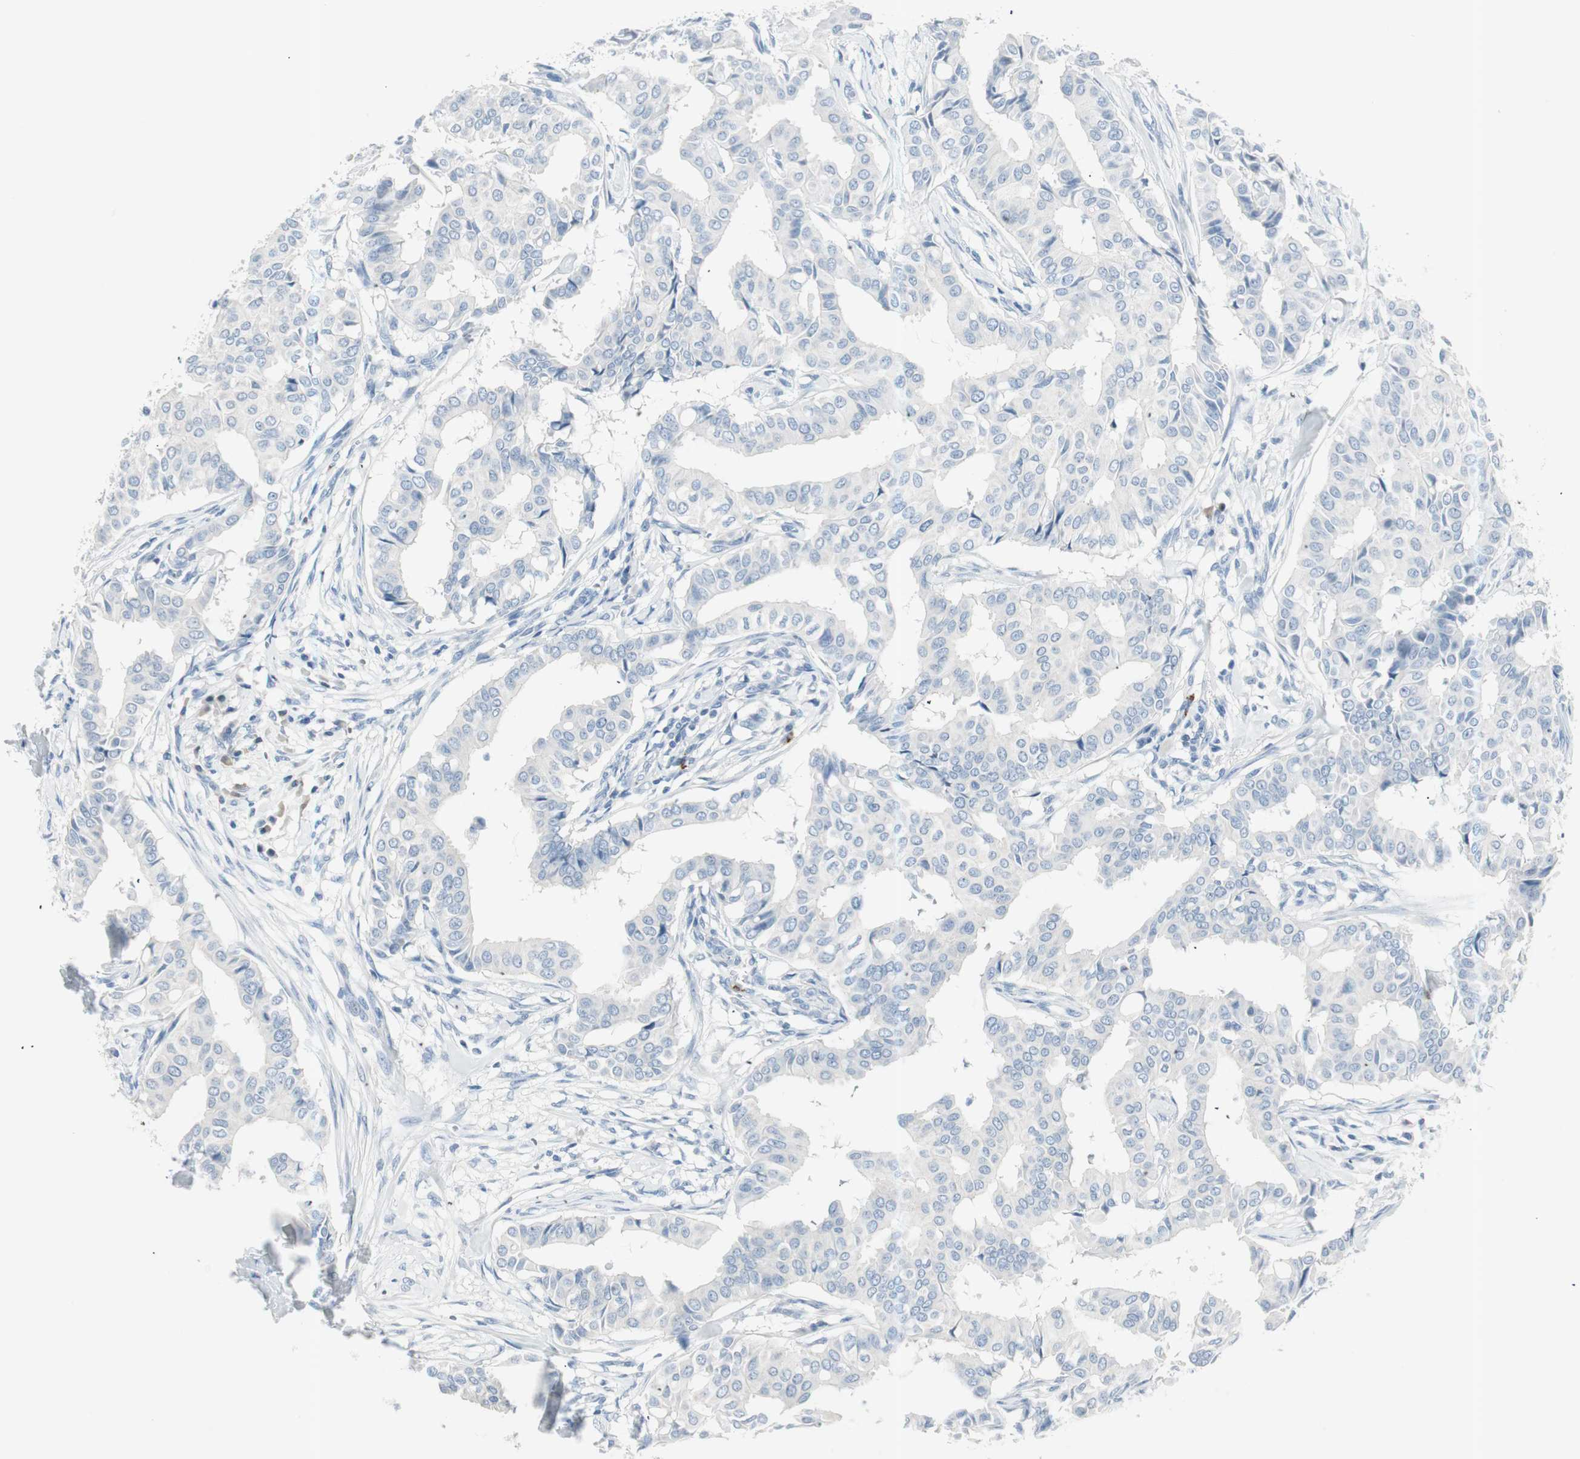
{"staining": {"intensity": "negative", "quantity": "none", "location": "none"}, "tissue": "head and neck cancer", "cell_type": "Tumor cells", "image_type": "cancer", "snomed": [{"axis": "morphology", "description": "Adenocarcinoma, NOS"}, {"axis": "topography", "description": "Salivary gland"}, {"axis": "topography", "description": "Head-Neck"}], "caption": "IHC of head and neck cancer exhibits no staining in tumor cells.", "gene": "PRTN3", "patient": {"sex": "female", "age": 59}}